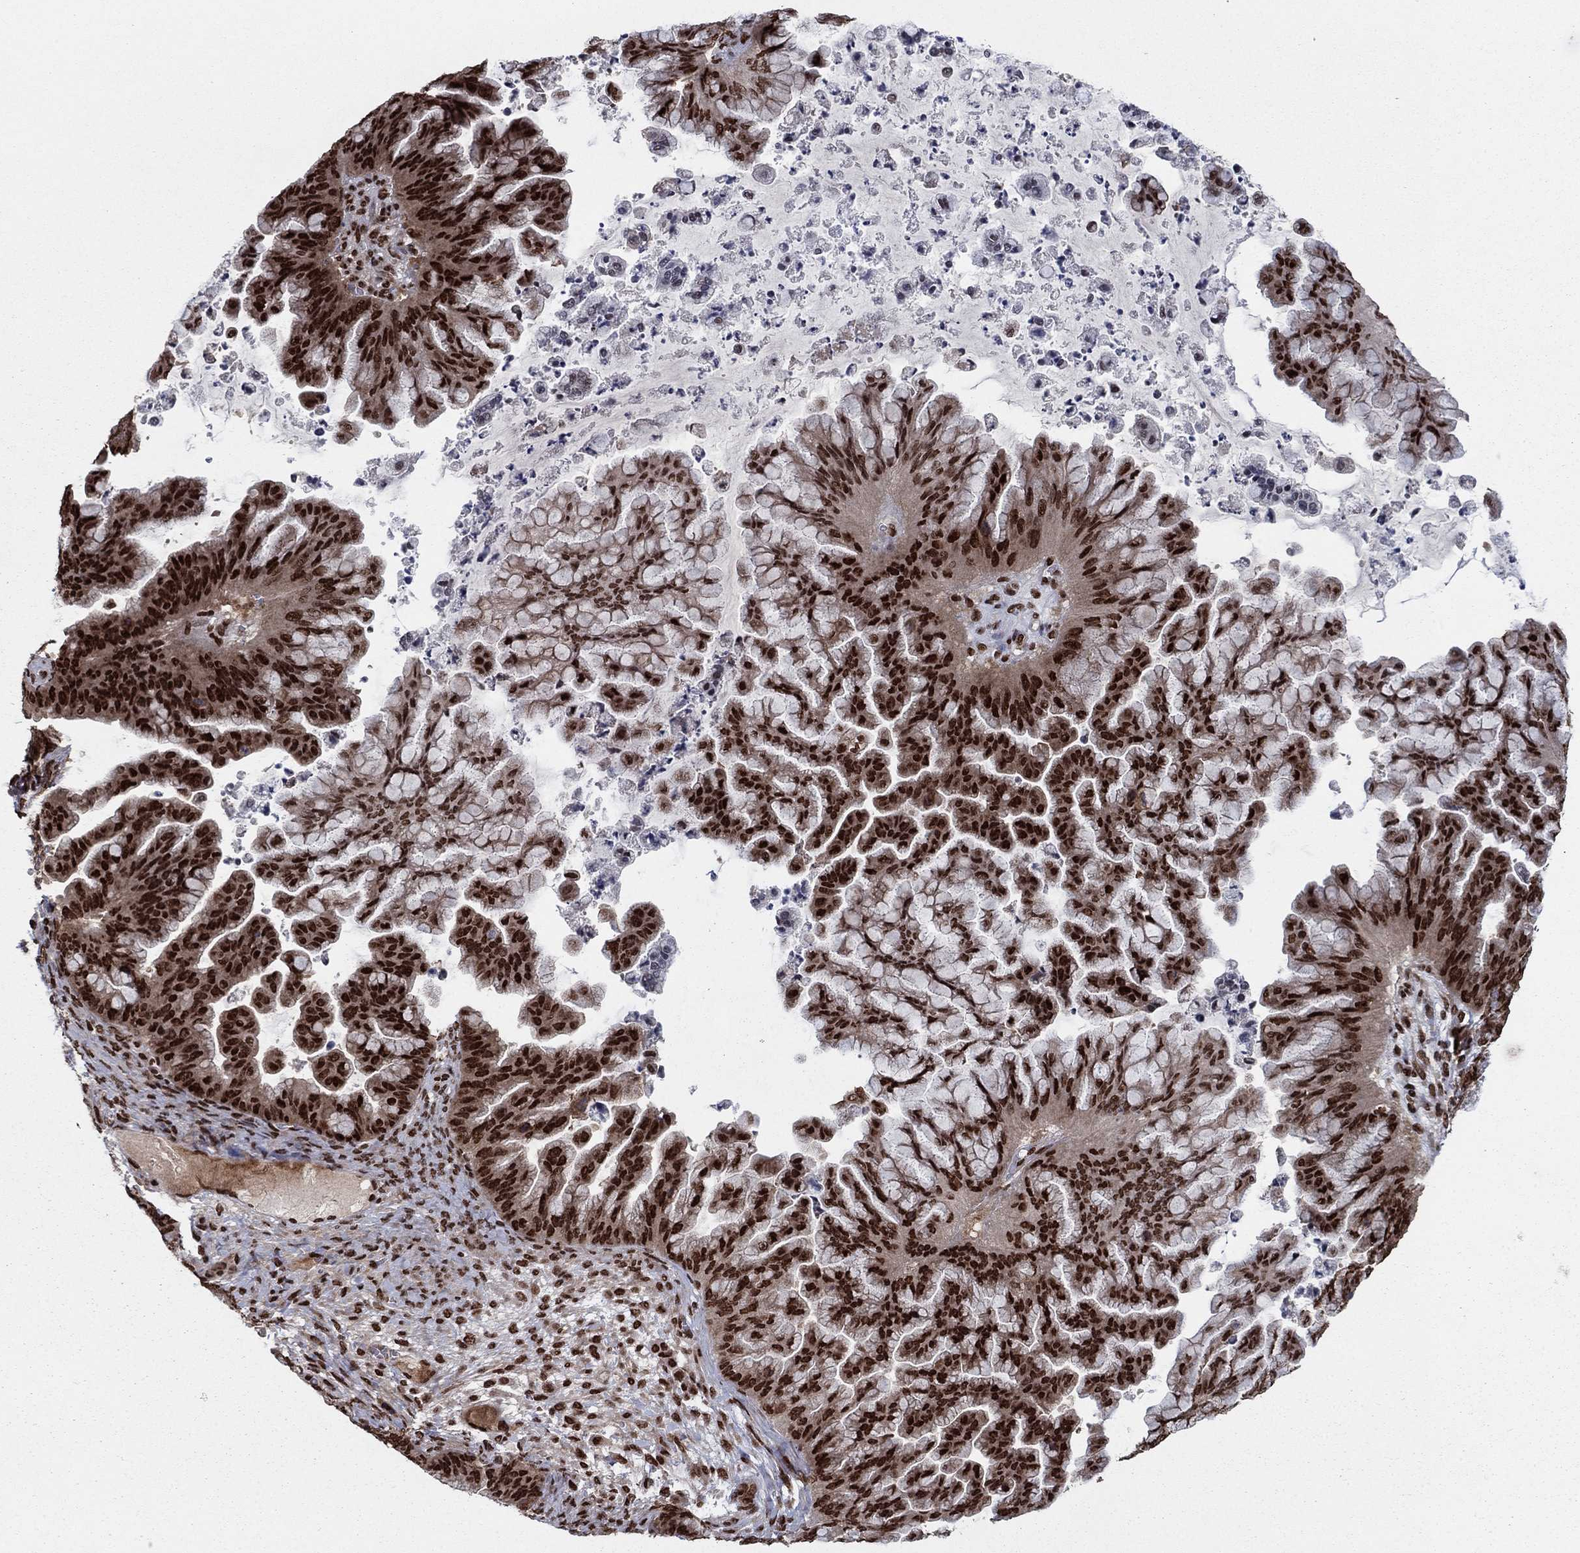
{"staining": {"intensity": "strong", "quantity": ">75%", "location": "nuclear"}, "tissue": "ovarian cancer", "cell_type": "Tumor cells", "image_type": "cancer", "snomed": [{"axis": "morphology", "description": "Cystadenocarcinoma, mucinous, NOS"}, {"axis": "topography", "description": "Ovary"}], "caption": "Immunohistochemical staining of human mucinous cystadenocarcinoma (ovarian) shows high levels of strong nuclear protein positivity in approximately >75% of tumor cells.", "gene": "USP54", "patient": {"sex": "female", "age": 67}}